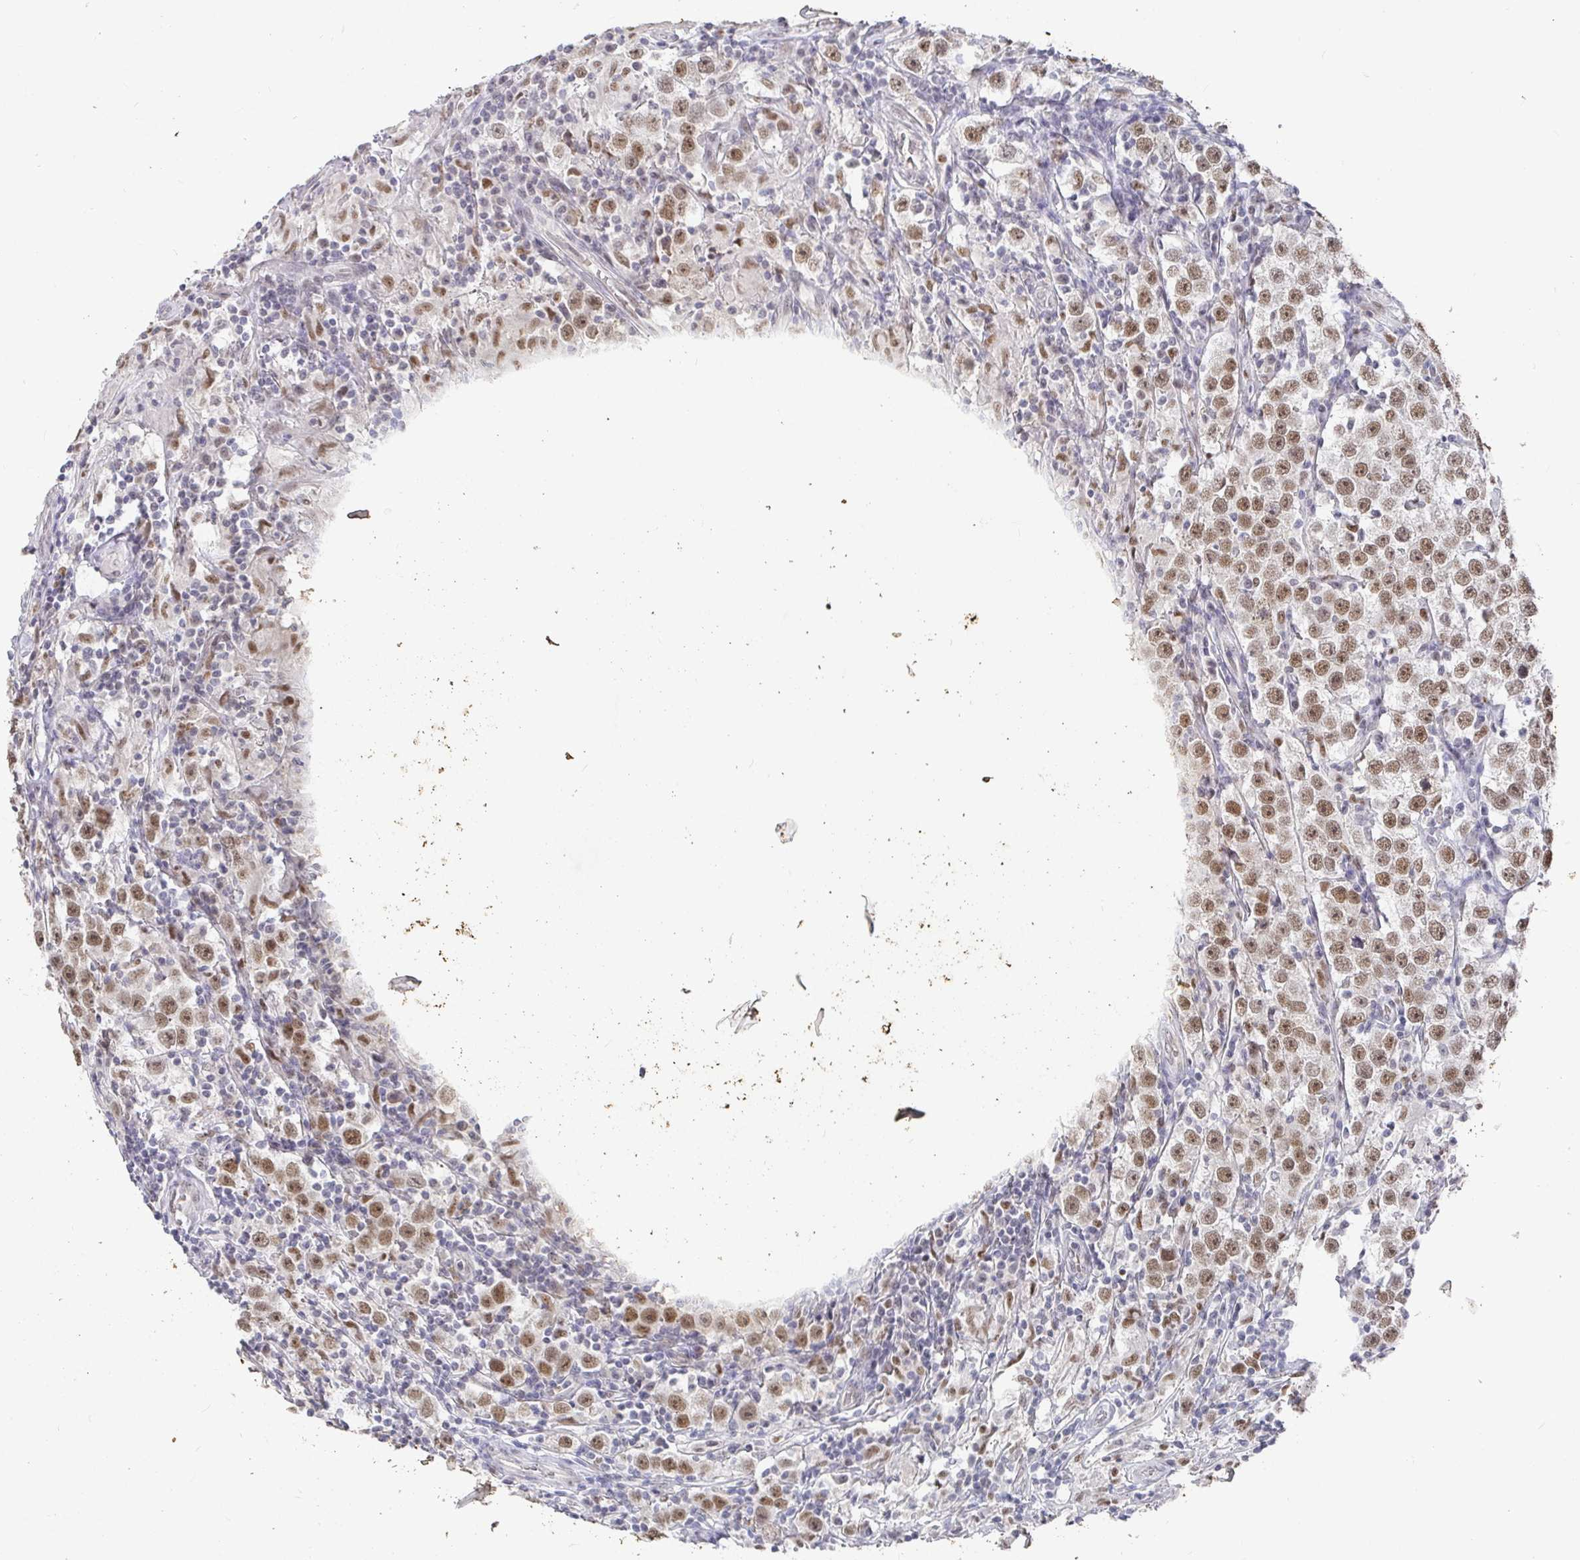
{"staining": {"intensity": "moderate", "quantity": ">75%", "location": "nuclear"}, "tissue": "urothelial cancer", "cell_type": "Tumor cells", "image_type": "cancer", "snomed": [{"axis": "morphology", "description": "Normal tissue, NOS"}, {"axis": "morphology", "description": "Urothelial carcinoma, High grade"}, {"axis": "morphology", "description": "Seminoma, NOS"}, {"axis": "morphology", "description": "Carcinoma, Embryonal, NOS"}, {"axis": "topography", "description": "Urinary bladder"}, {"axis": "topography", "description": "Testis"}], "caption": "A histopathology image of urothelial cancer stained for a protein shows moderate nuclear brown staining in tumor cells. The staining was performed using DAB (3,3'-diaminobenzidine), with brown indicating positive protein expression. Nuclei are stained blue with hematoxylin.", "gene": "RCOR1", "patient": {"sex": "male", "age": 41}}